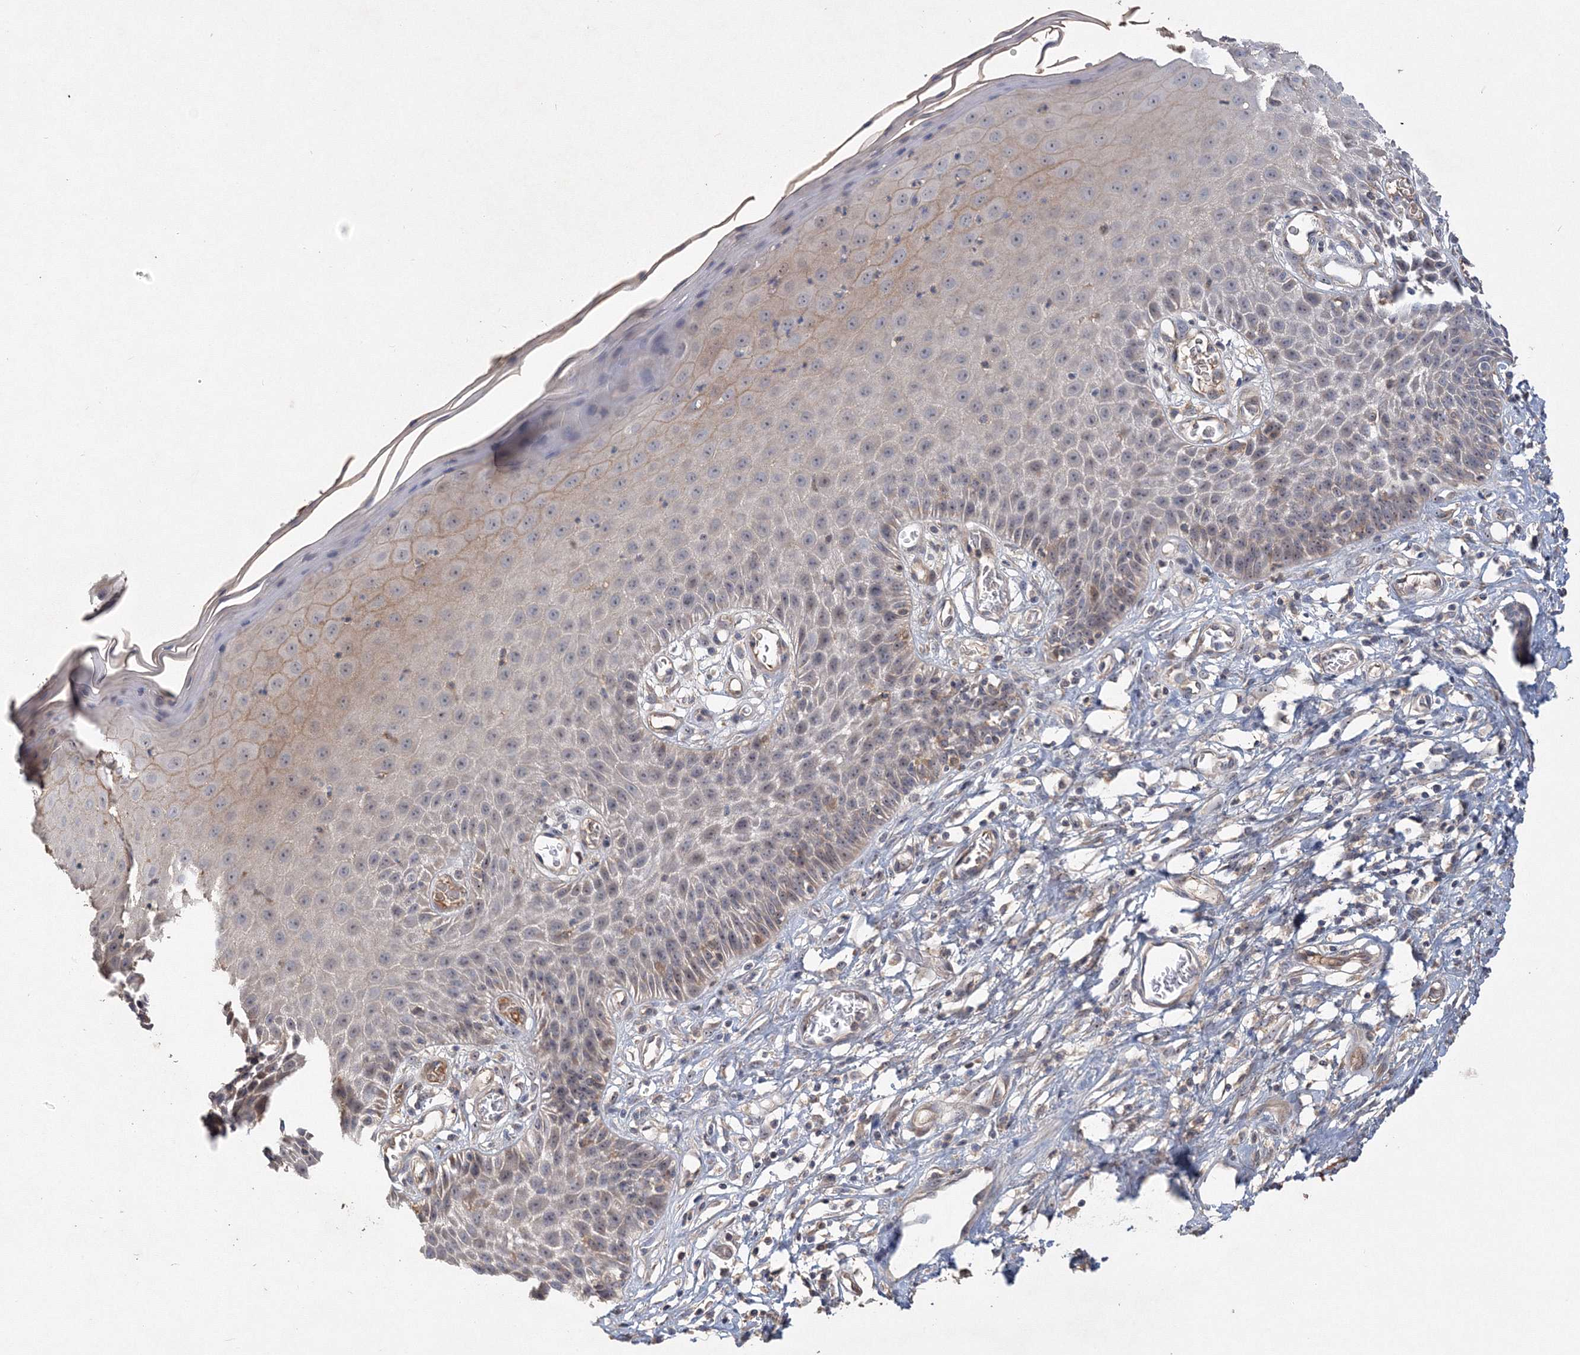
{"staining": {"intensity": "weak", "quantity": "25%-75%", "location": "cytoplasmic/membranous"}, "tissue": "skin", "cell_type": "Epidermal cells", "image_type": "normal", "snomed": [{"axis": "morphology", "description": "Normal tissue, NOS"}, {"axis": "topography", "description": "Vulva"}], "caption": "Weak cytoplasmic/membranous positivity is seen in approximately 25%-75% of epidermal cells in benign skin.", "gene": "GRINA", "patient": {"sex": "female", "age": 68}}